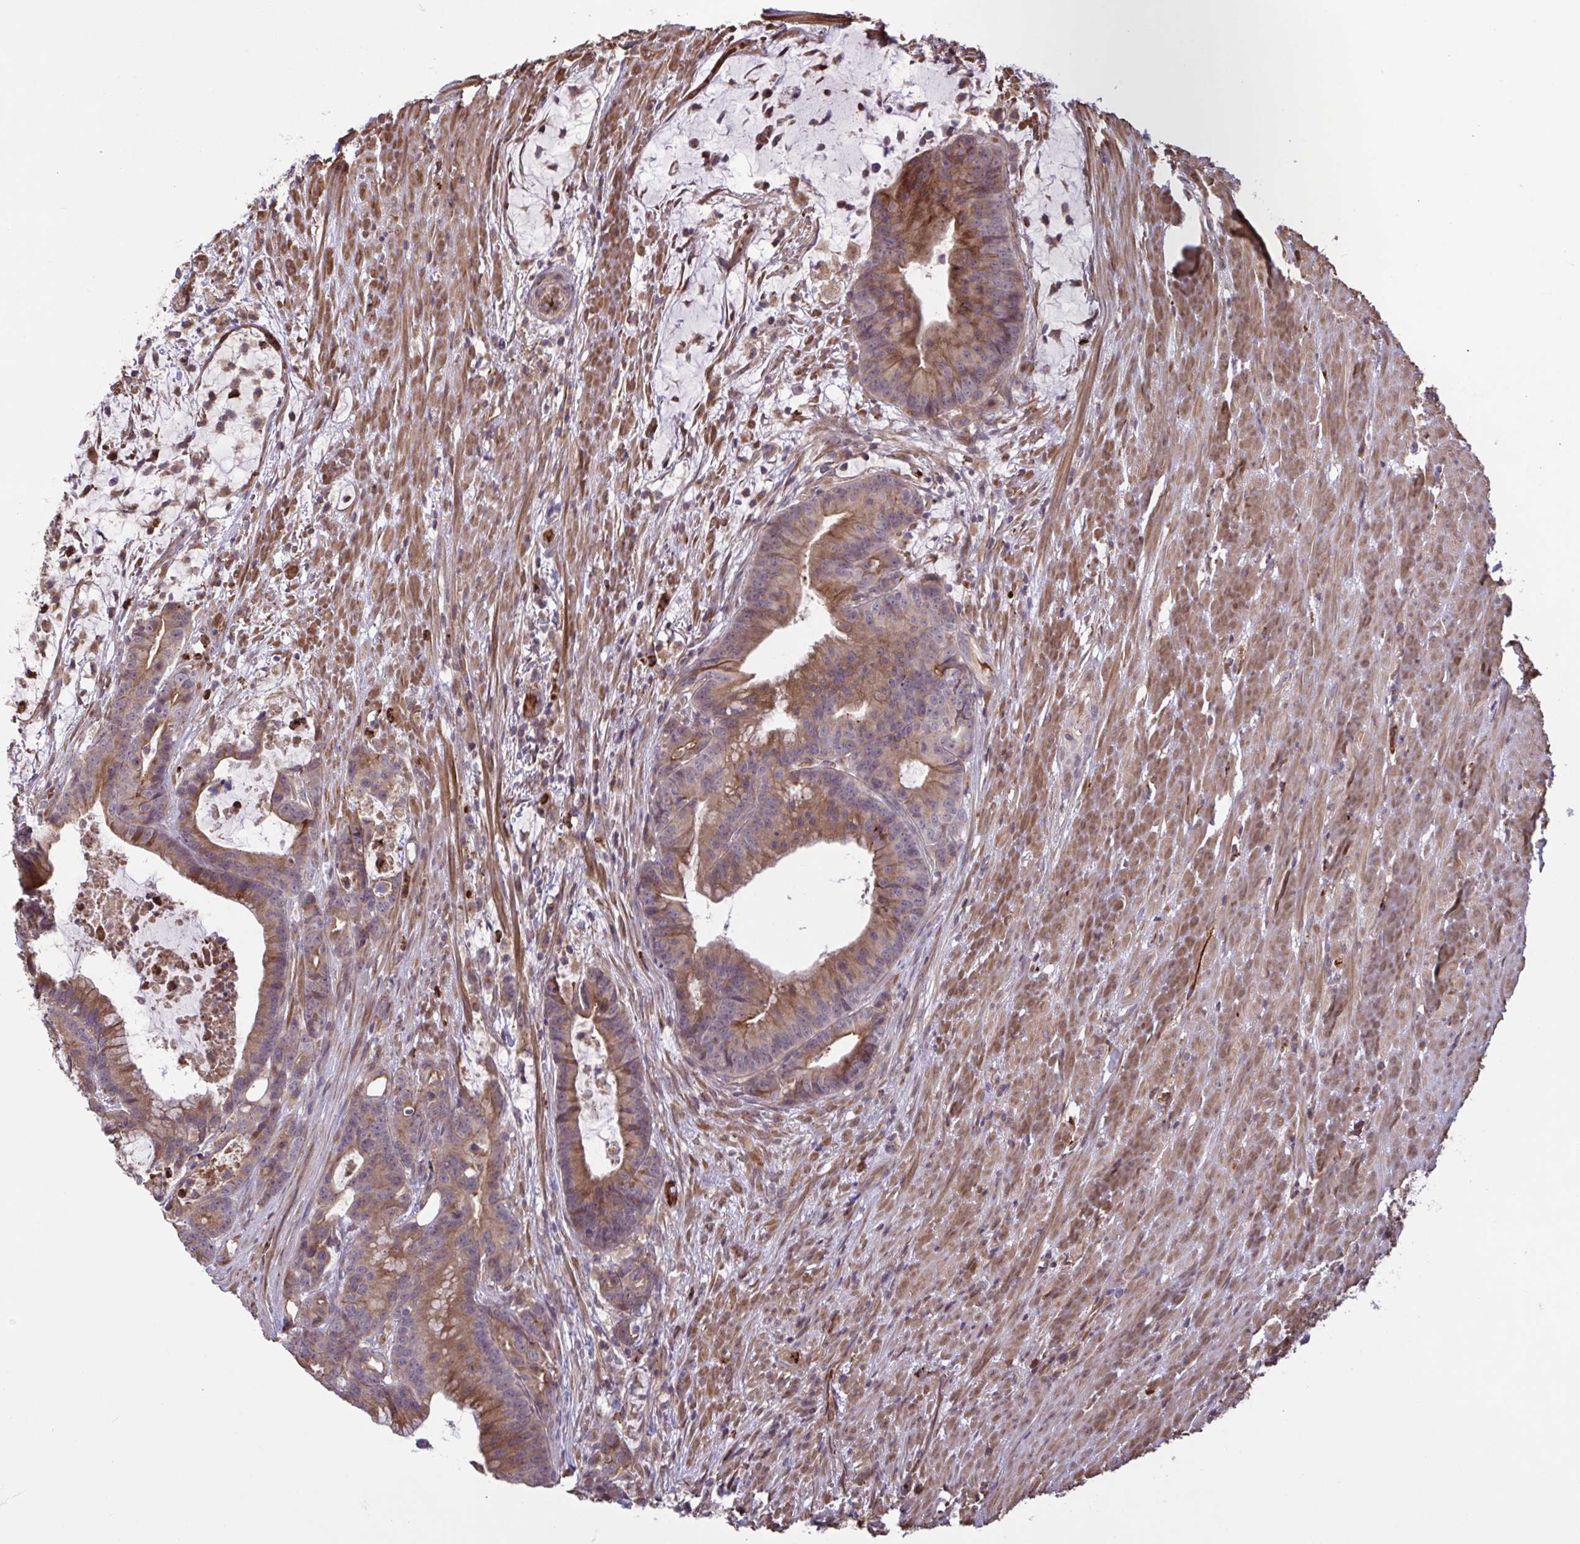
{"staining": {"intensity": "moderate", "quantity": ">75%", "location": "cytoplasmic/membranous"}, "tissue": "colorectal cancer", "cell_type": "Tumor cells", "image_type": "cancer", "snomed": [{"axis": "morphology", "description": "Adenocarcinoma, NOS"}, {"axis": "topography", "description": "Colon"}], "caption": "Brown immunohistochemical staining in human colorectal cancer (adenocarcinoma) displays moderate cytoplasmic/membranous staining in approximately >75% of tumor cells.", "gene": "IL1R1", "patient": {"sex": "female", "age": 78}}